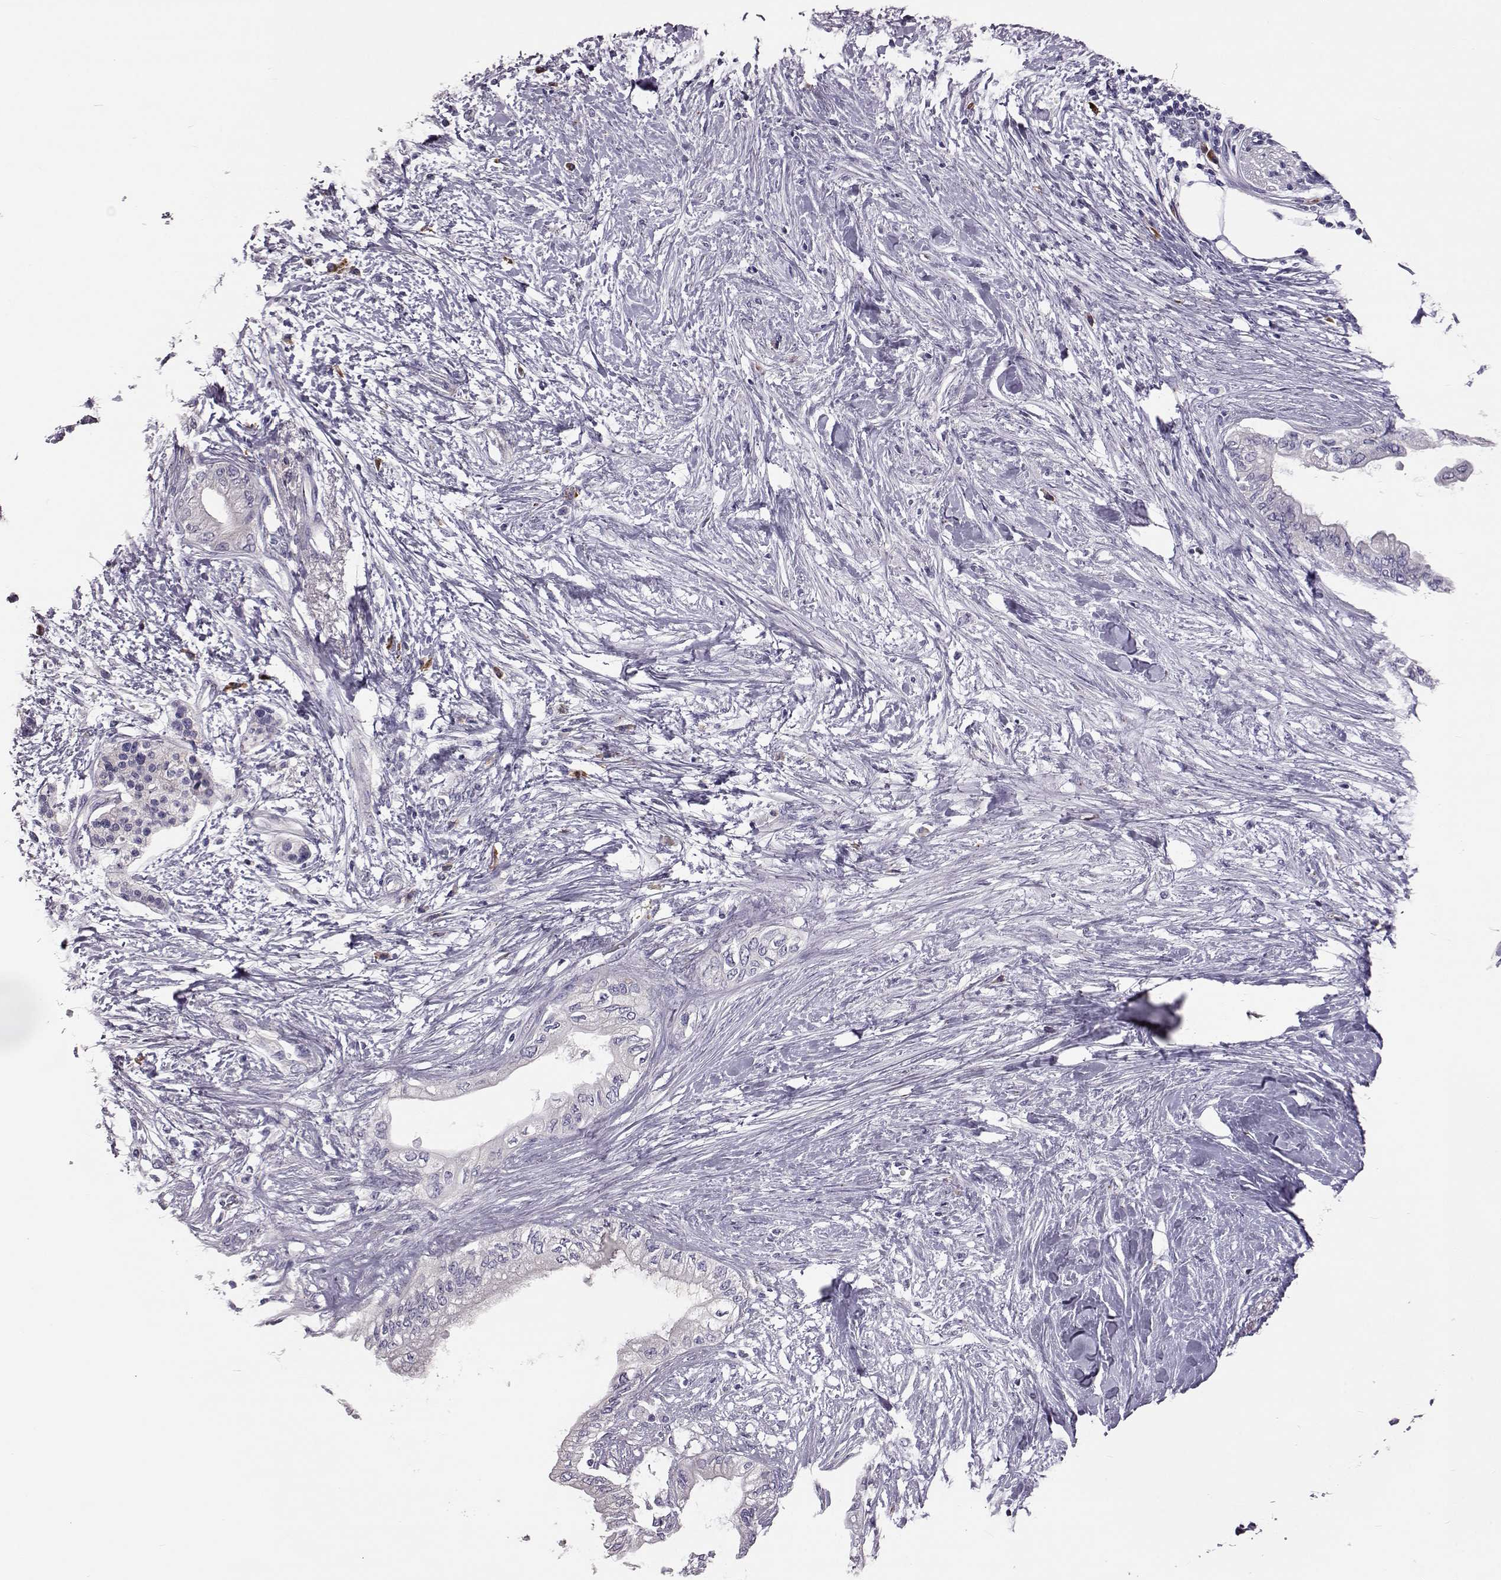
{"staining": {"intensity": "negative", "quantity": "none", "location": "none"}, "tissue": "pancreatic cancer", "cell_type": "Tumor cells", "image_type": "cancer", "snomed": [{"axis": "morphology", "description": "Normal tissue, NOS"}, {"axis": "morphology", "description": "Adenocarcinoma, NOS"}, {"axis": "topography", "description": "Pancreas"}, {"axis": "topography", "description": "Duodenum"}], "caption": "Tumor cells show no significant expression in adenocarcinoma (pancreatic).", "gene": "ADGRG5", "patient": {"sex": "female", "age": 60}}